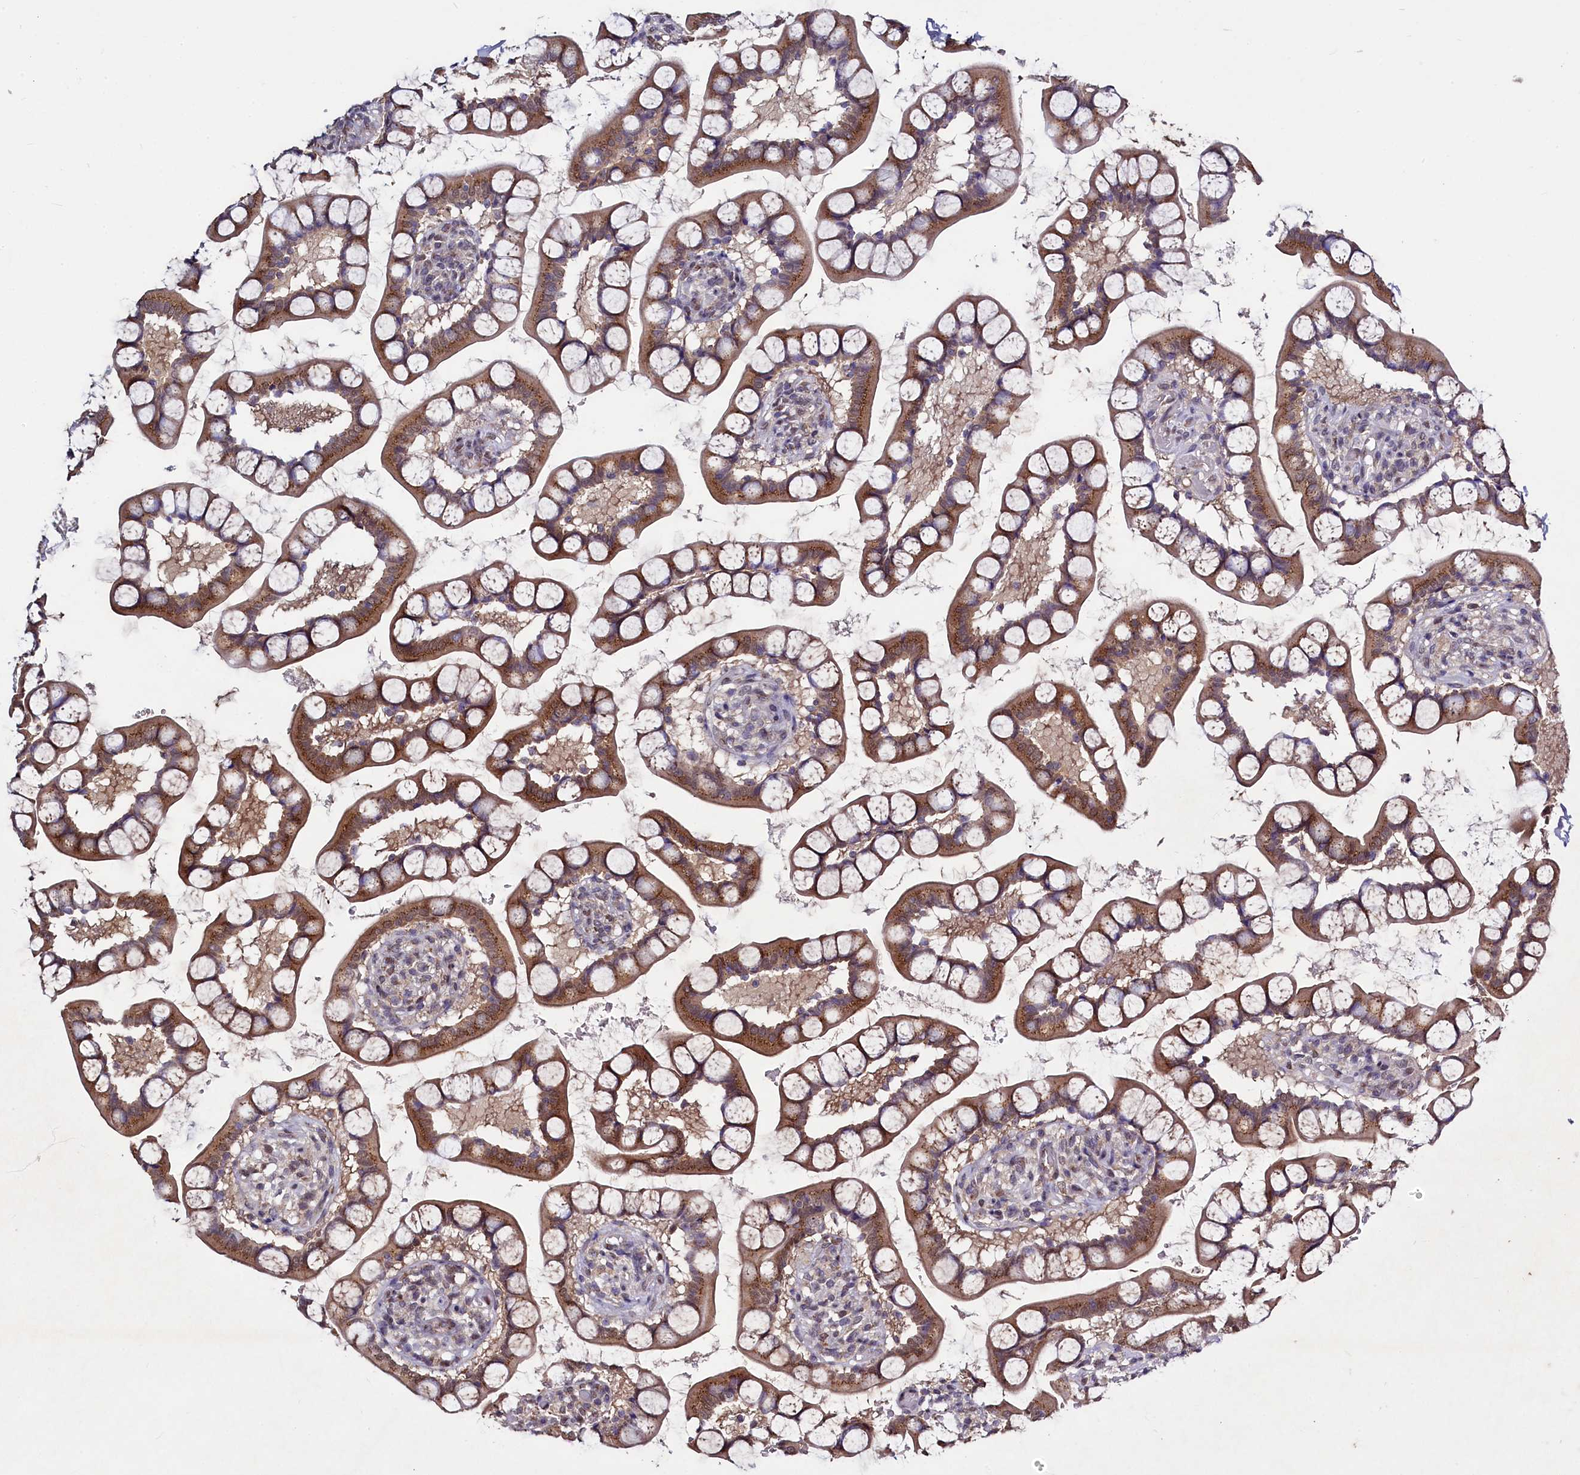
{"staining": {"intensity": "moderate", "quantity": ">75%", "location": "cytoplasmic/membranous"}, "tissue": "small intestine", "cell_type": "Glandular cells", "image_type": "normal", "snomed": [{"axis": "morphology", "description": "Normal tissue, NOS"}, {"axis": "topography", "description": "Small intestine"}], "caption": "Immunohistochemistry image of unremarkable small intestine stained for a protein (brown), which reveals medium levels of moderate cytoplasmic/membranous expression in approximately >75% of glandular cells.", "gene": "SEC24C", "patient": {"sex": "male", "age": 52}}